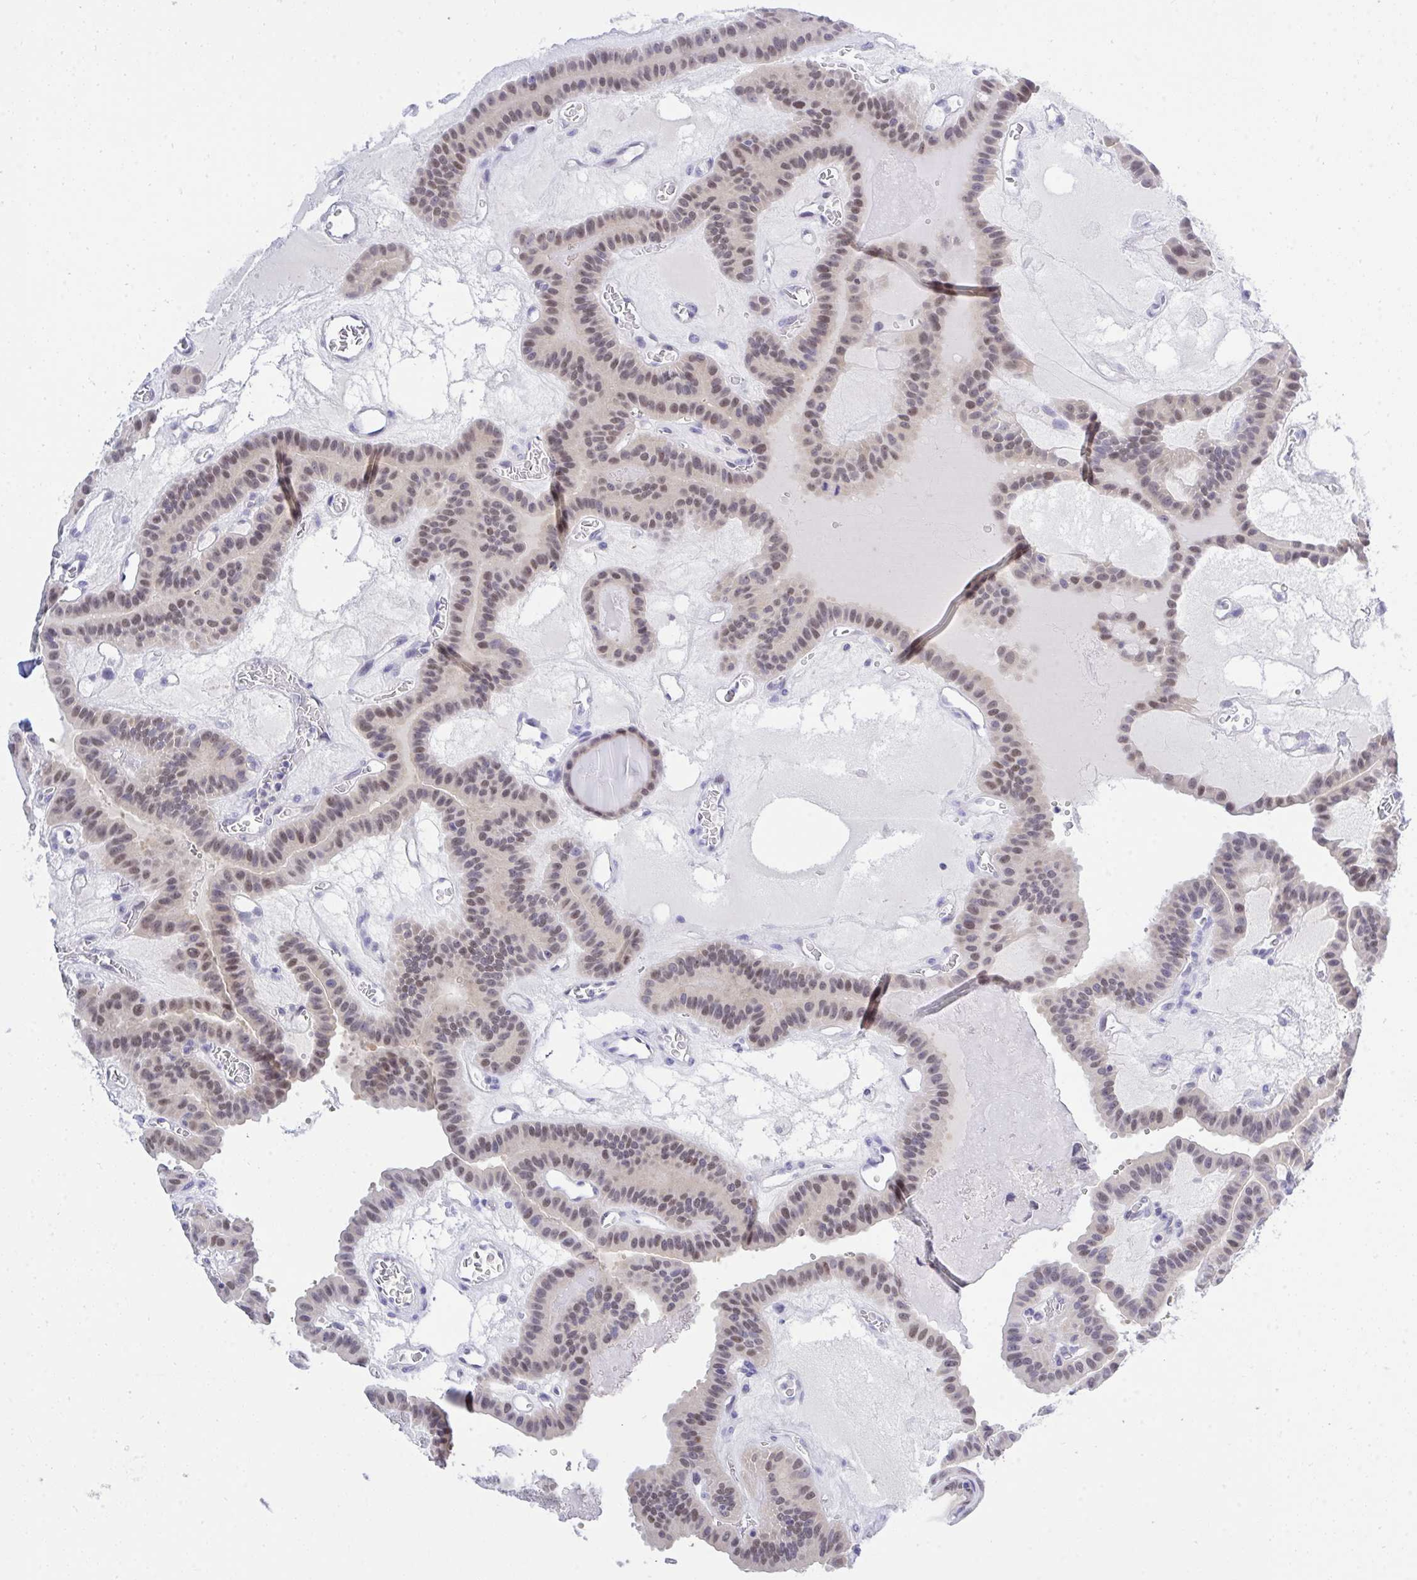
{"staining": {"intensity": "weak", "quantity": ">75%", "location": "nuclear"}, "tissue": "thyroid cancer", "cell_type": "Tumor cells", "image_type": "cancer", "snomed": [{"axis": "morphology", "description": "Papillary adenocarcinoma, NOS"}, {"axis": "topography", "description": "Thyroid gland"}], "caption": "High-magnification brightfield microscopy of papillary adenocarcinoma (thyroid) stained with DAB (3,3'-diaminobenzidine) (brown) and counterstained with hematoxylin (blue). tumor cells exhibit weak nuclear positivity is present in about>75% of cells.", "gene": "THOP1", "patient": {"sex": "male", "age": 87}}